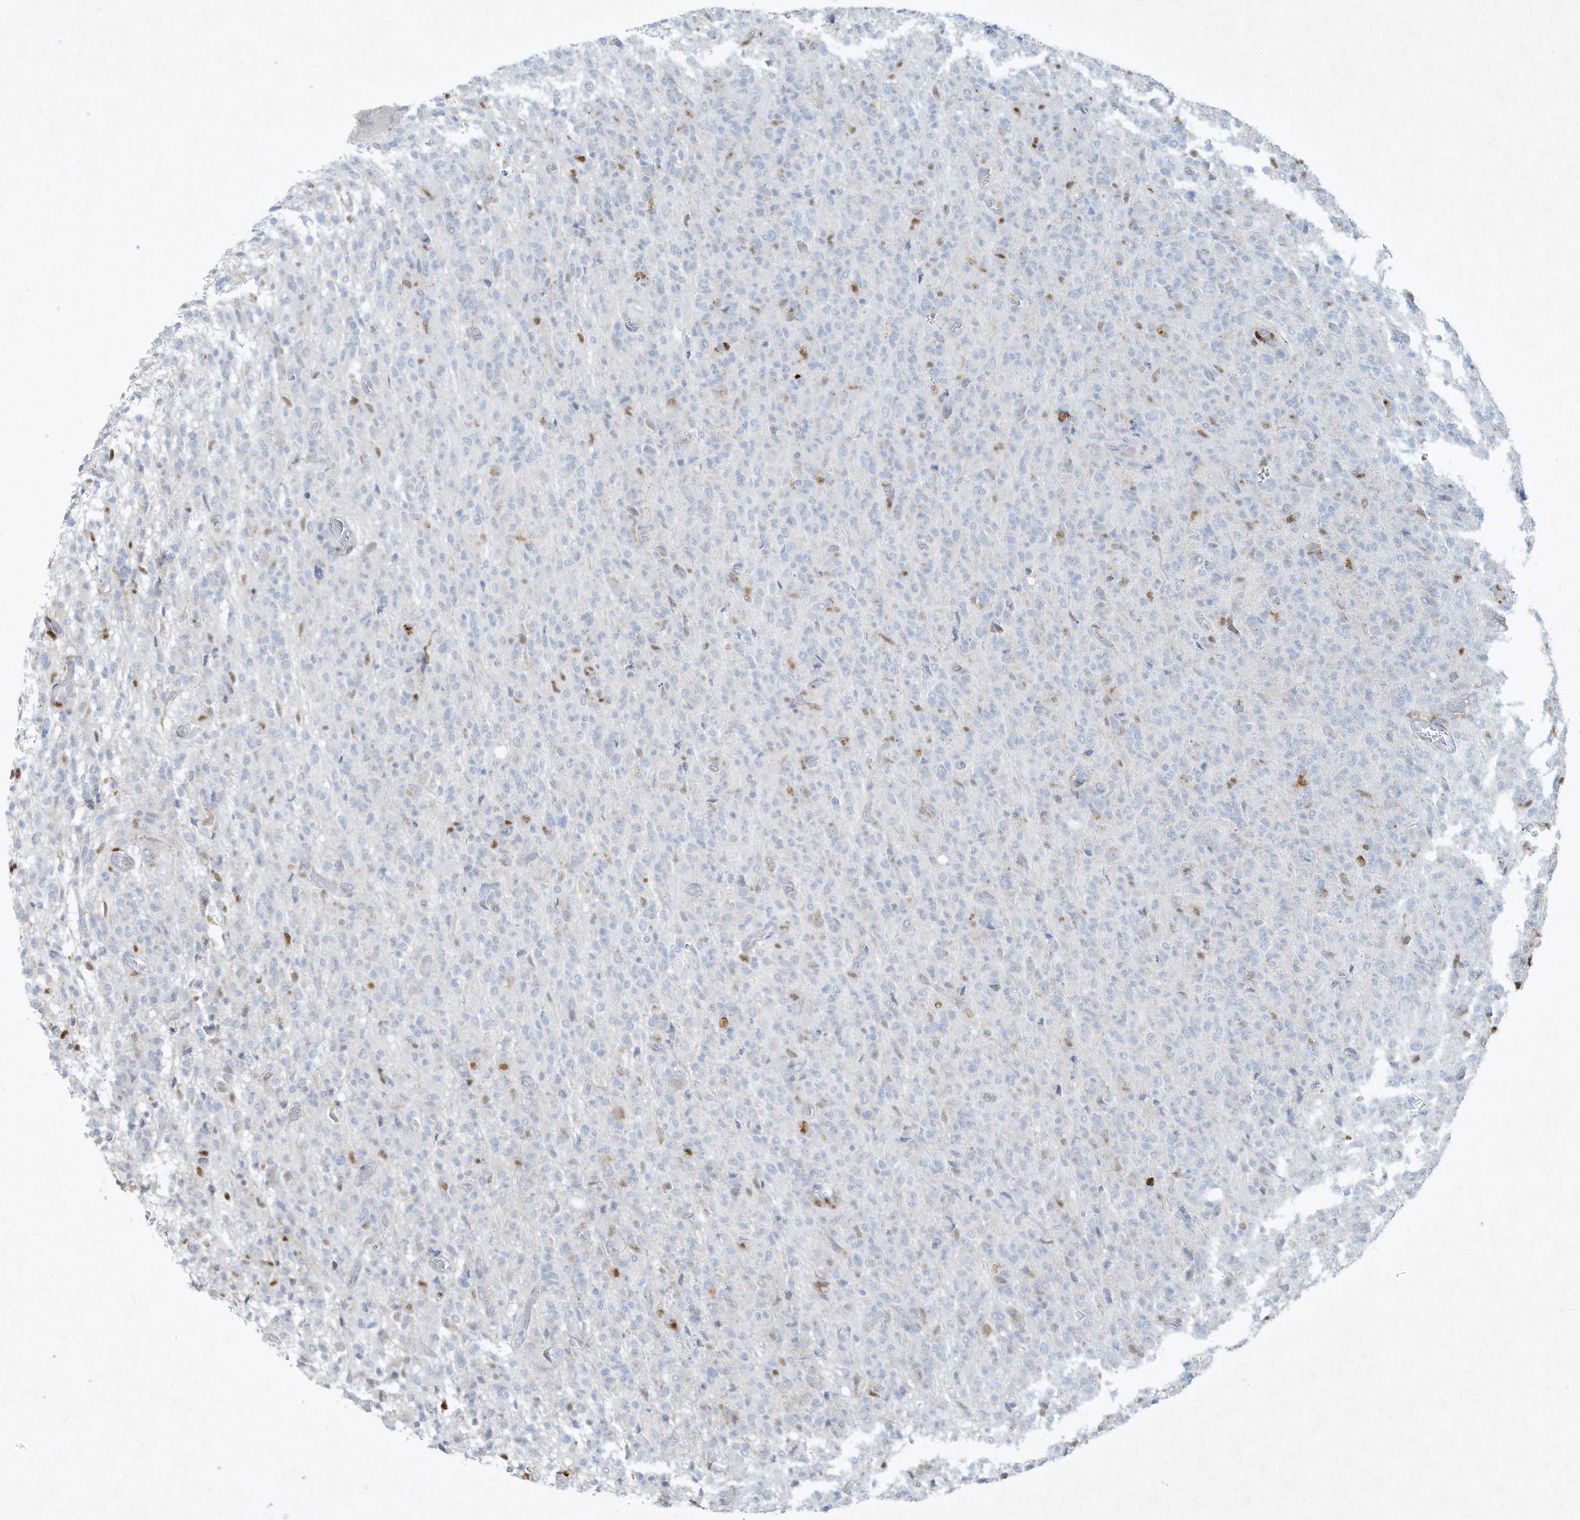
{"staining": {"intensity": "negative", "quantity": "none", "location": "none"}, "tissue": "glioma", "cell_type": "Tumor cells", "image_type": "cancer", "snomed": [{"axis": "morphology", "description": "Glioma, malignant, High grade"}, {"axis": "topography", "description": "Brain"}], "caption": "This is a photomicrograph of immunohistochemistry (IHC) staining of glioma, which shows no expression in tumor cells.", "gene": "TUBE1", "patient": {"sex": "female", "age": 57}}